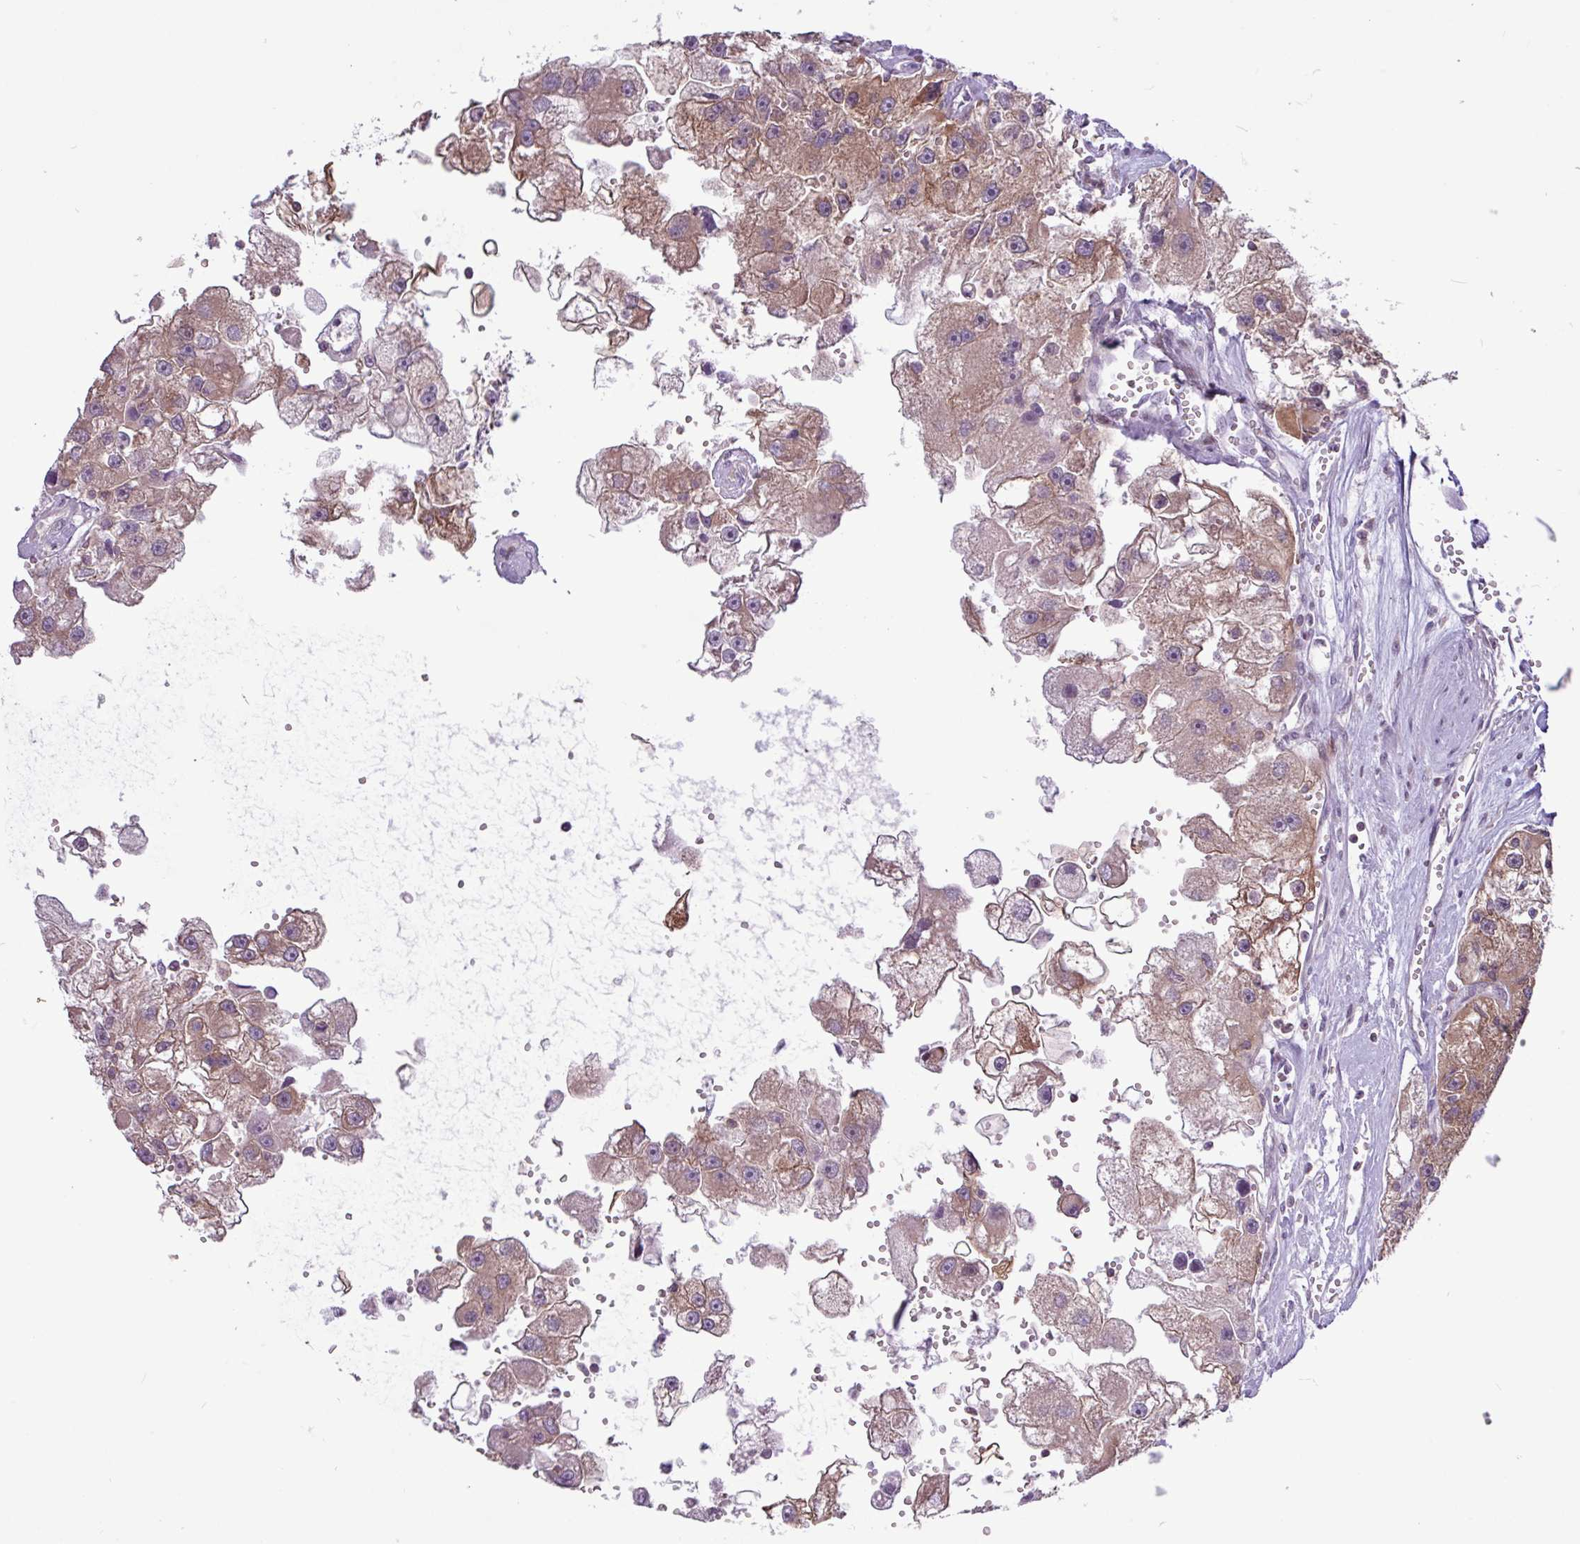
{"staining": {"intensity": "moderate", "quantity": ">75%", "location": "cytoplasmic/membranous"}, "tissue": "renal cancer", "cell_type": "Tumor cells", "image_type": "cancer", "snomed": [{"axis": "morphology", "description": "Adenocarcinoma, NOS"}, {"axis": "topography", "description": "Kidney"}], "caption": "Moderate cytoplasmic/membranous protein expression is seen in approximately >75% of tumor cells in renal cancer.", "gene": "RTL3", "patient": {"sex": "male", "age": 63}}